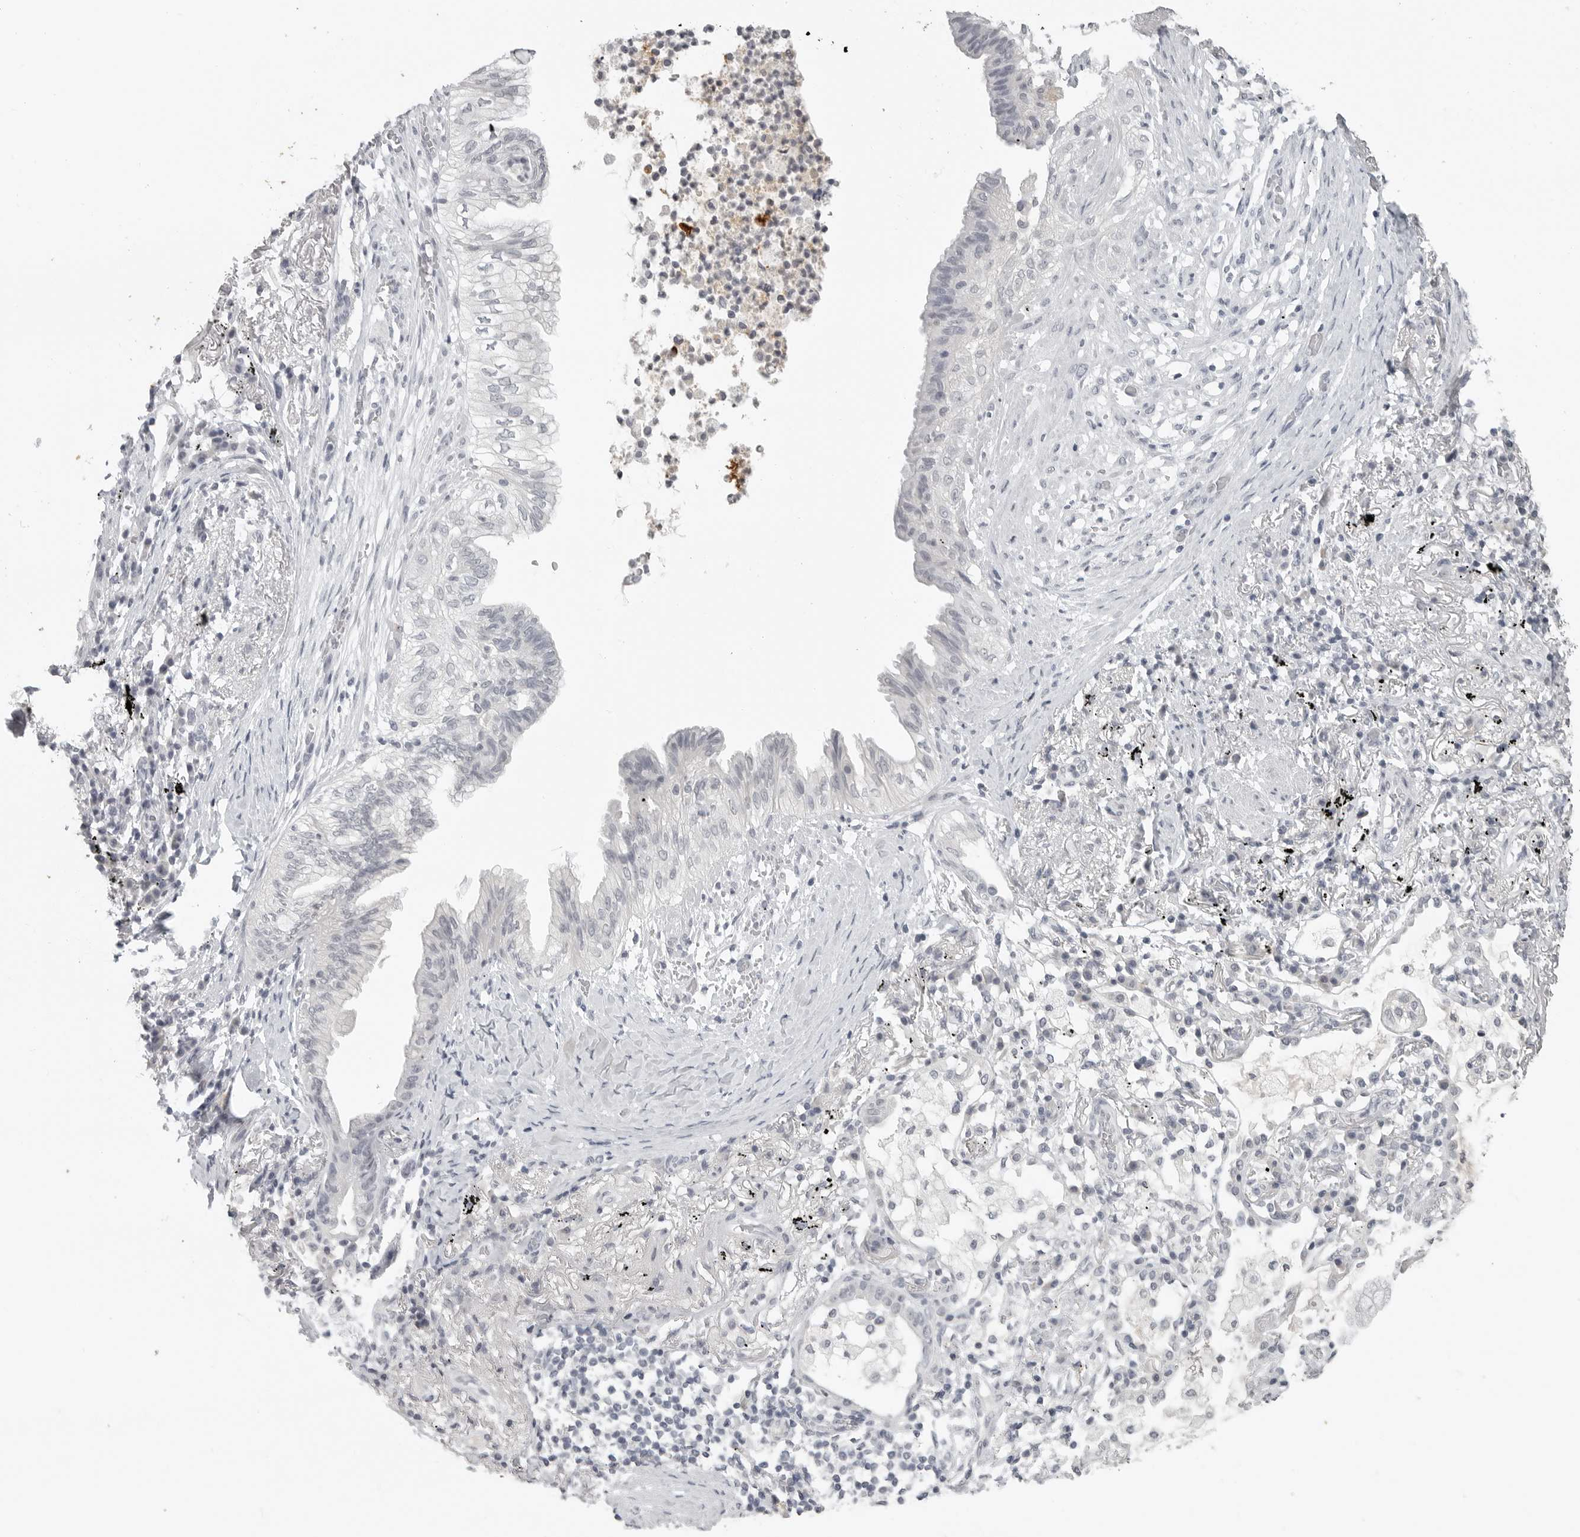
{"staining": {"intensity": "negative", "quantity": "none", "location": "none"}, "tissue": "lung cancer", "cell_type": "Tumor cells", "image_type": "cancer", "snomed": [{"axis": "morphology", "description": "Adenocarcinoma, NOS"}, {"axis": "topography", "description": "Lung"}], "caption": "A high-resolution micrograph shows IHC staining of lung adenocarcinoma, which reveals no significant positivity in tumor cells.", "gene": "BPIFA1", "patient": {"sex": "female", "age": 70}}